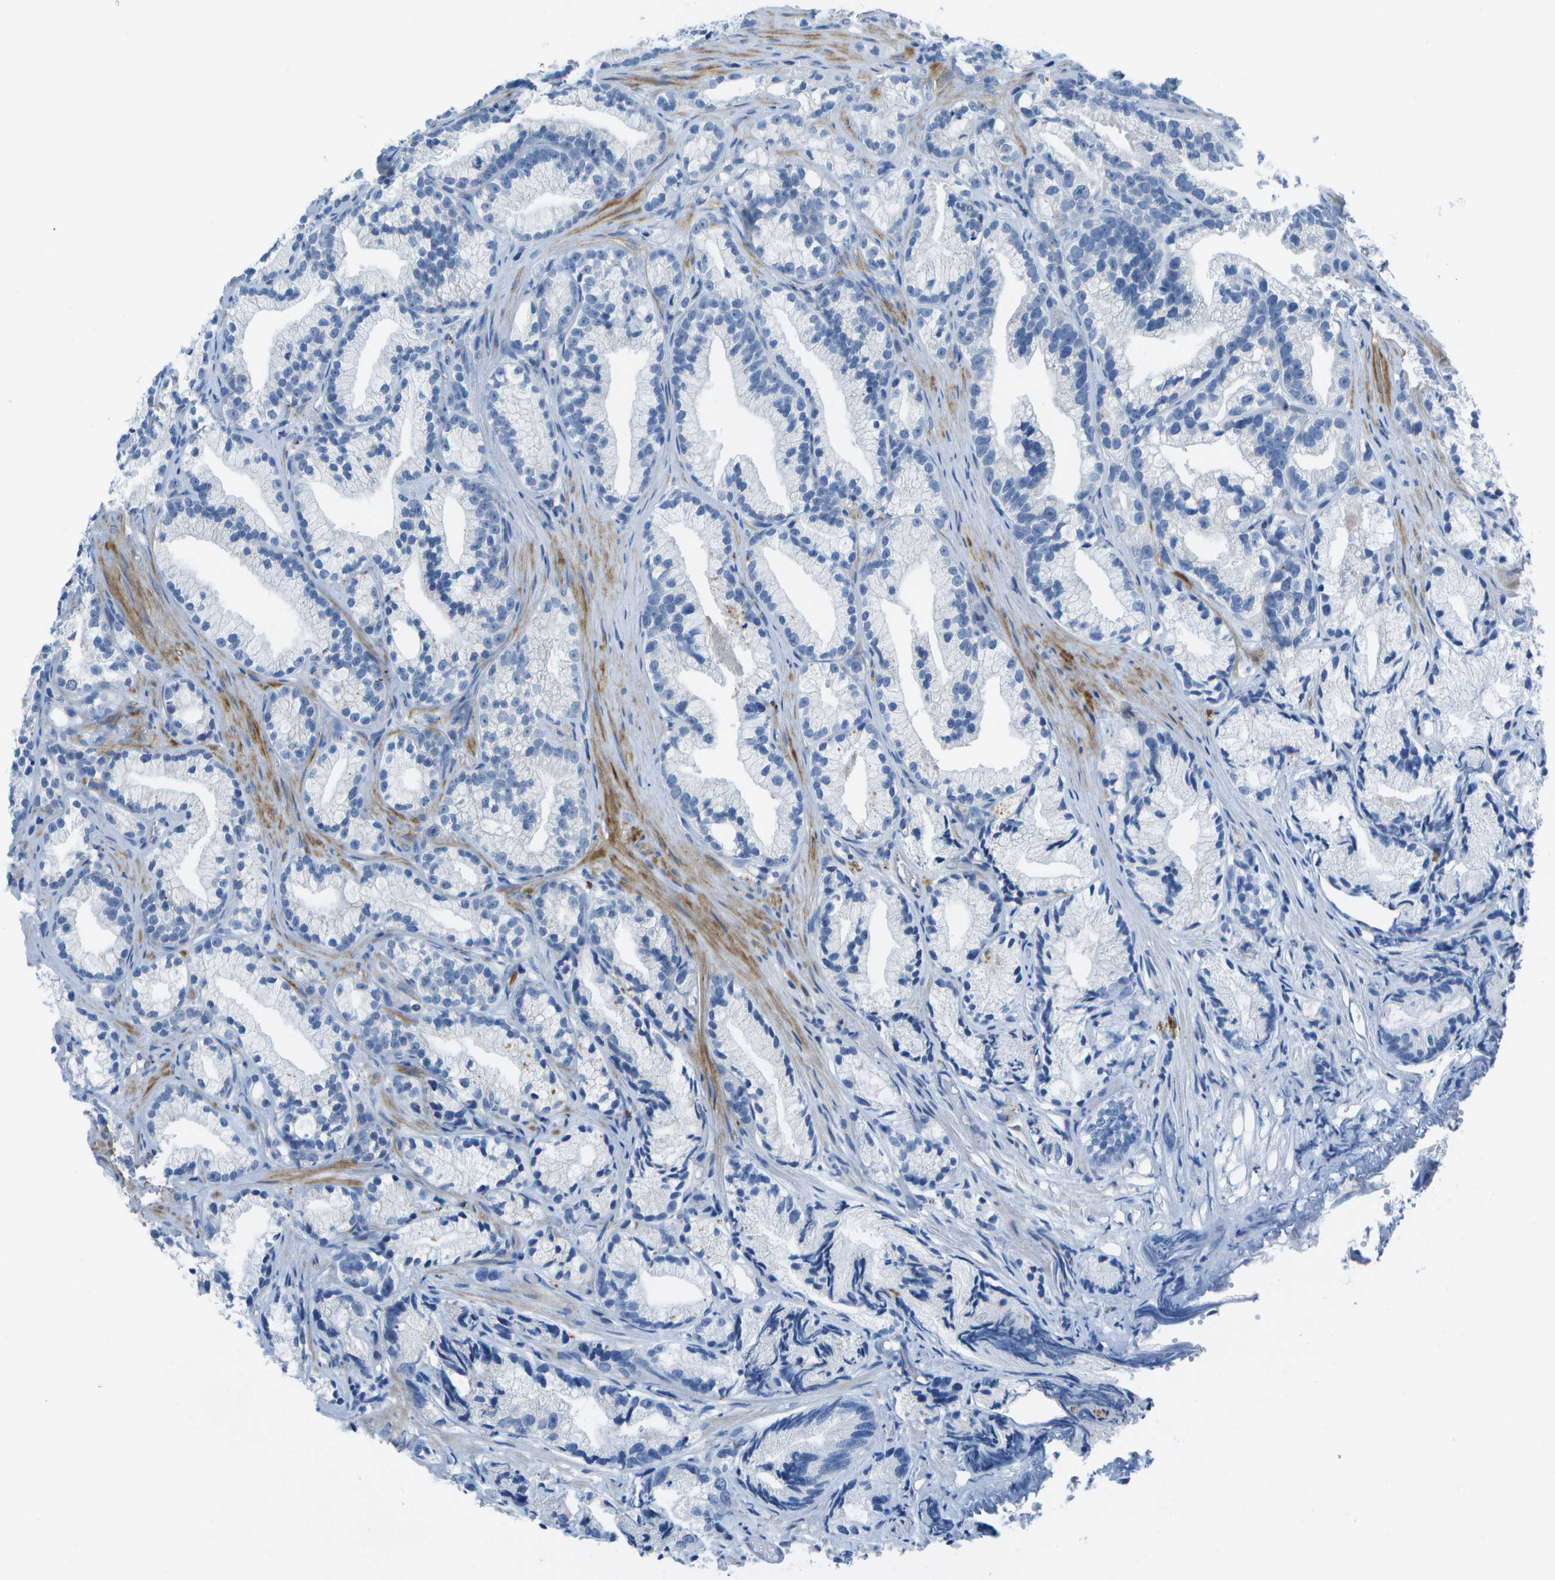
{"staining": {"intensity": "negative", "quantity": "none", "location": "none"}, "tissue": "prostate cancer", "cell_type": "Tumor cells", "image_type": "cancer", "snomed": [{"axis": "morphology", "description": "Adenocarcinoma, Low grade"}, {"axis": "topography", "description": "Prostate"}], "caption": "IHC of low-grade adenocarcinoma (prostate) demonstrates no expression in tumor cells.", "gene": "DCT", "patient": {"sex": "male", "age": 89}}